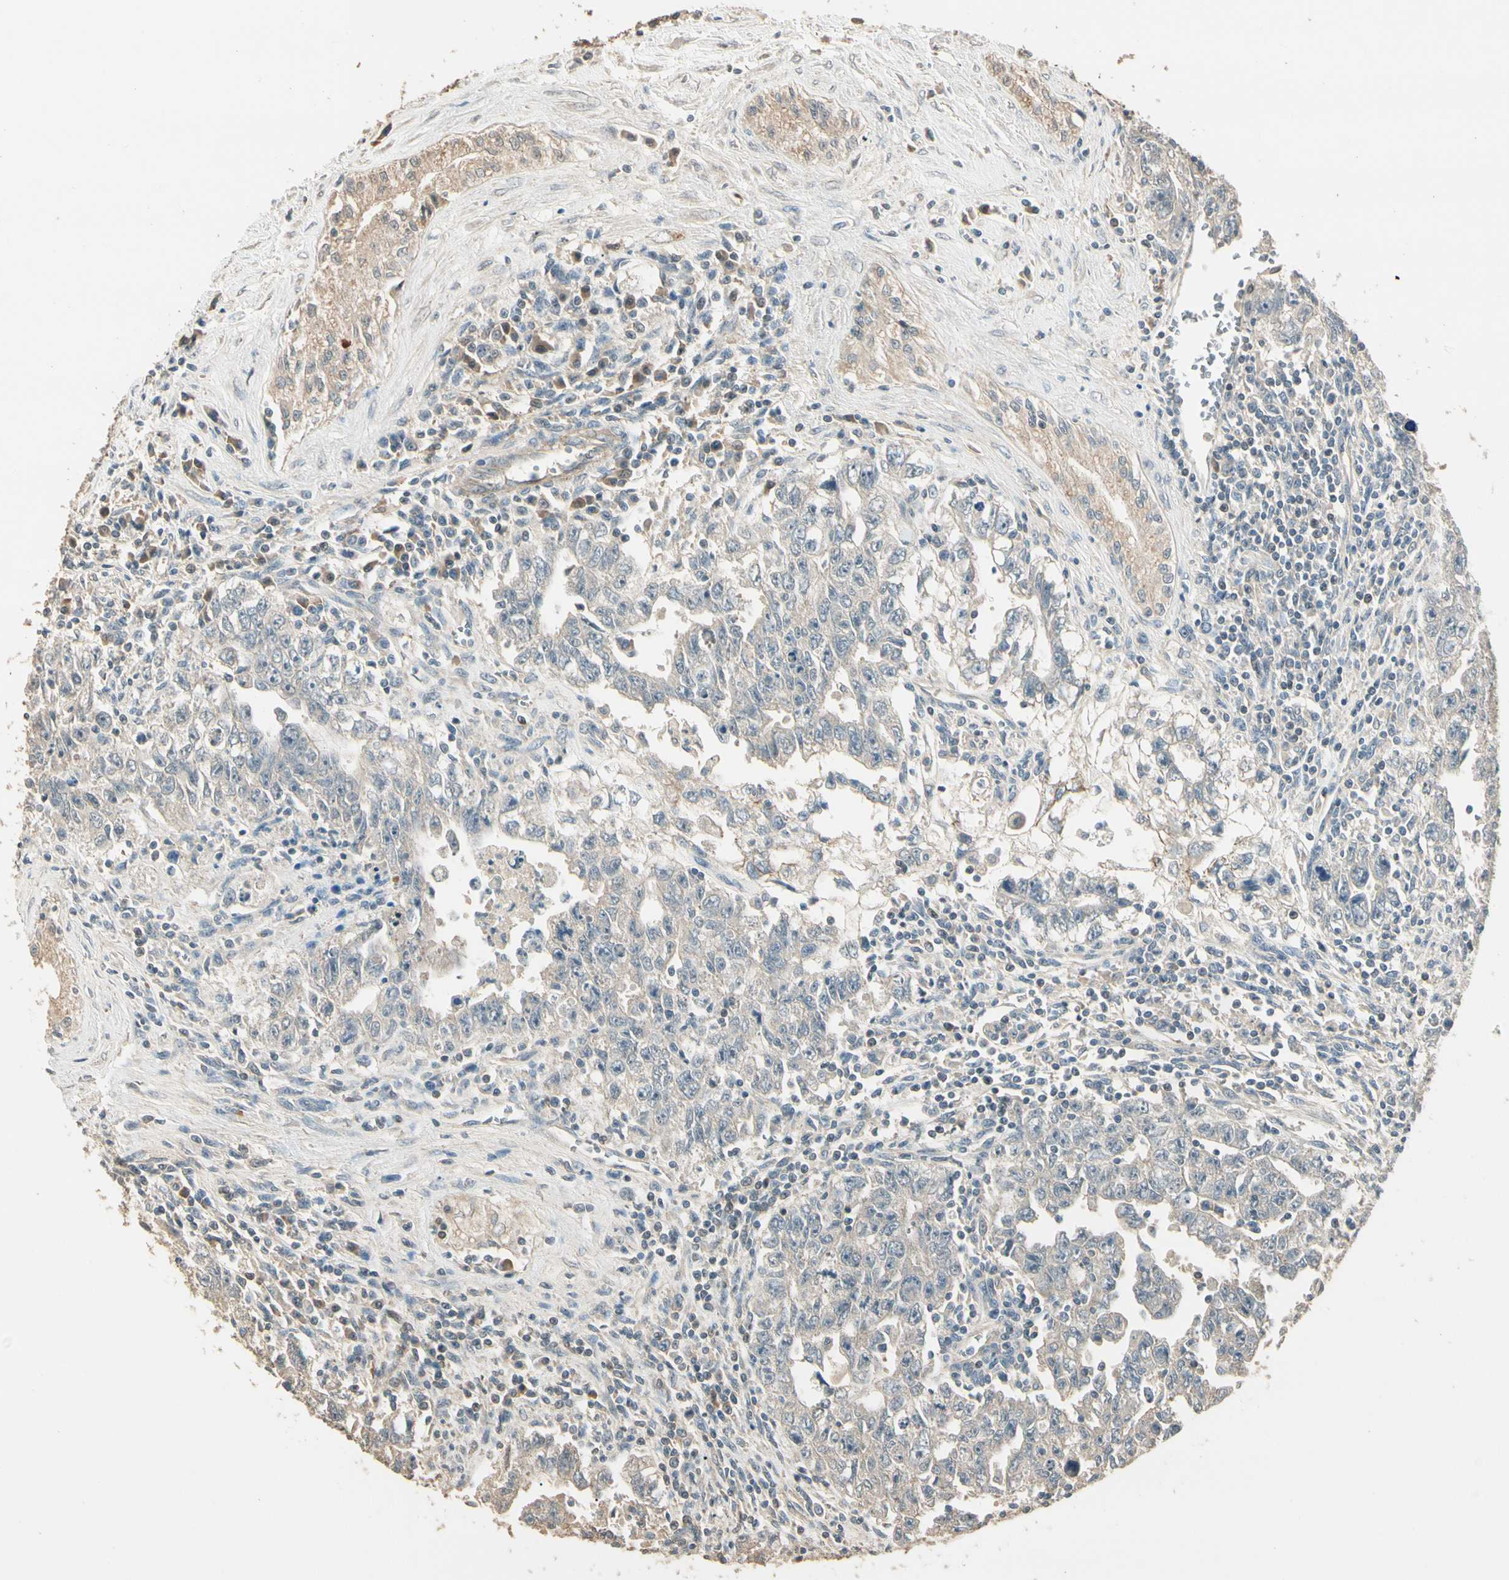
{"staining": {"intensity": "weak", "quantity": "<25%", "location": "cytoplasmic/membranous"}, "tissue": "testis cancer", "cell_type": "Tumor cells", "image_type": "cancer", "snomed": [{"axis": "morphology", "description": "Carcinoma, Embryonal, NOS"}, {"axis": "topography", "description": "Testis"}], "caption": "Tumor cells show no significant positivity in testis cancer (embryonal carcinoma).", "gene": "CDH6", "patient": {"sex": "male", "age": 28}}